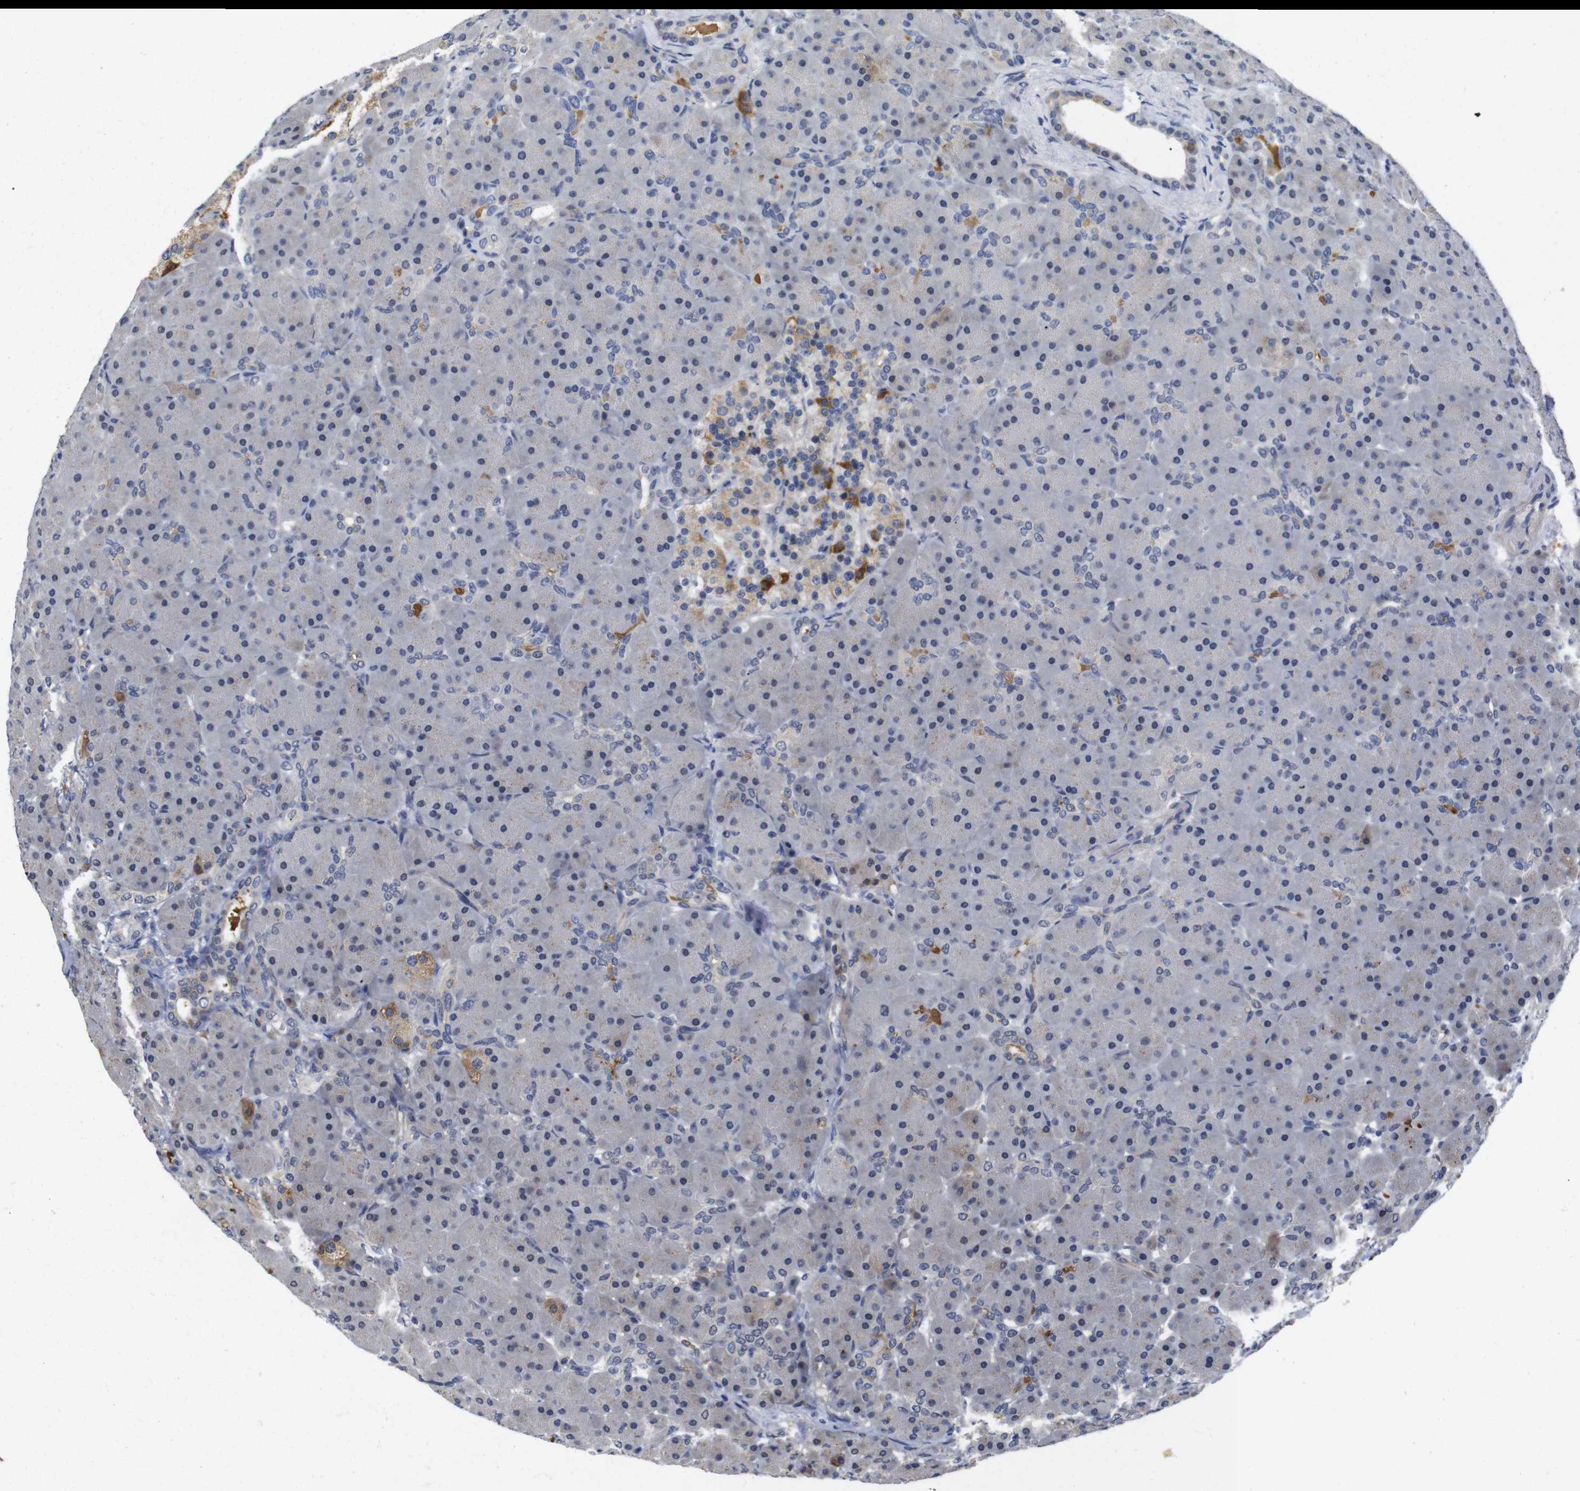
{"staining": {"intensity": "moderate", "quantity": "<25%", "location": "cytoplasmic/membranous"}, "tissue": "pancreas", "cell_type": "Exocrine glandular cells", "image_type": "normal", "snomed": [{"axis": "morphology", "description": "Normal tissue, NOS"}, {"axis": "topography", "description": "Pancreas"}], "caption": "Pancreas stained with DAB immunohistochemistry demonstrates low levels of moderate cytoplasmic/membranous positivity in about <25% of exocrine glandular cells. Using DAB (brown) and hematoxylin (blue) stains, captured at high magnification using brightfield microscopy.", "gene": "FNTA", "patient": {"sex": "male", "age": 66}}